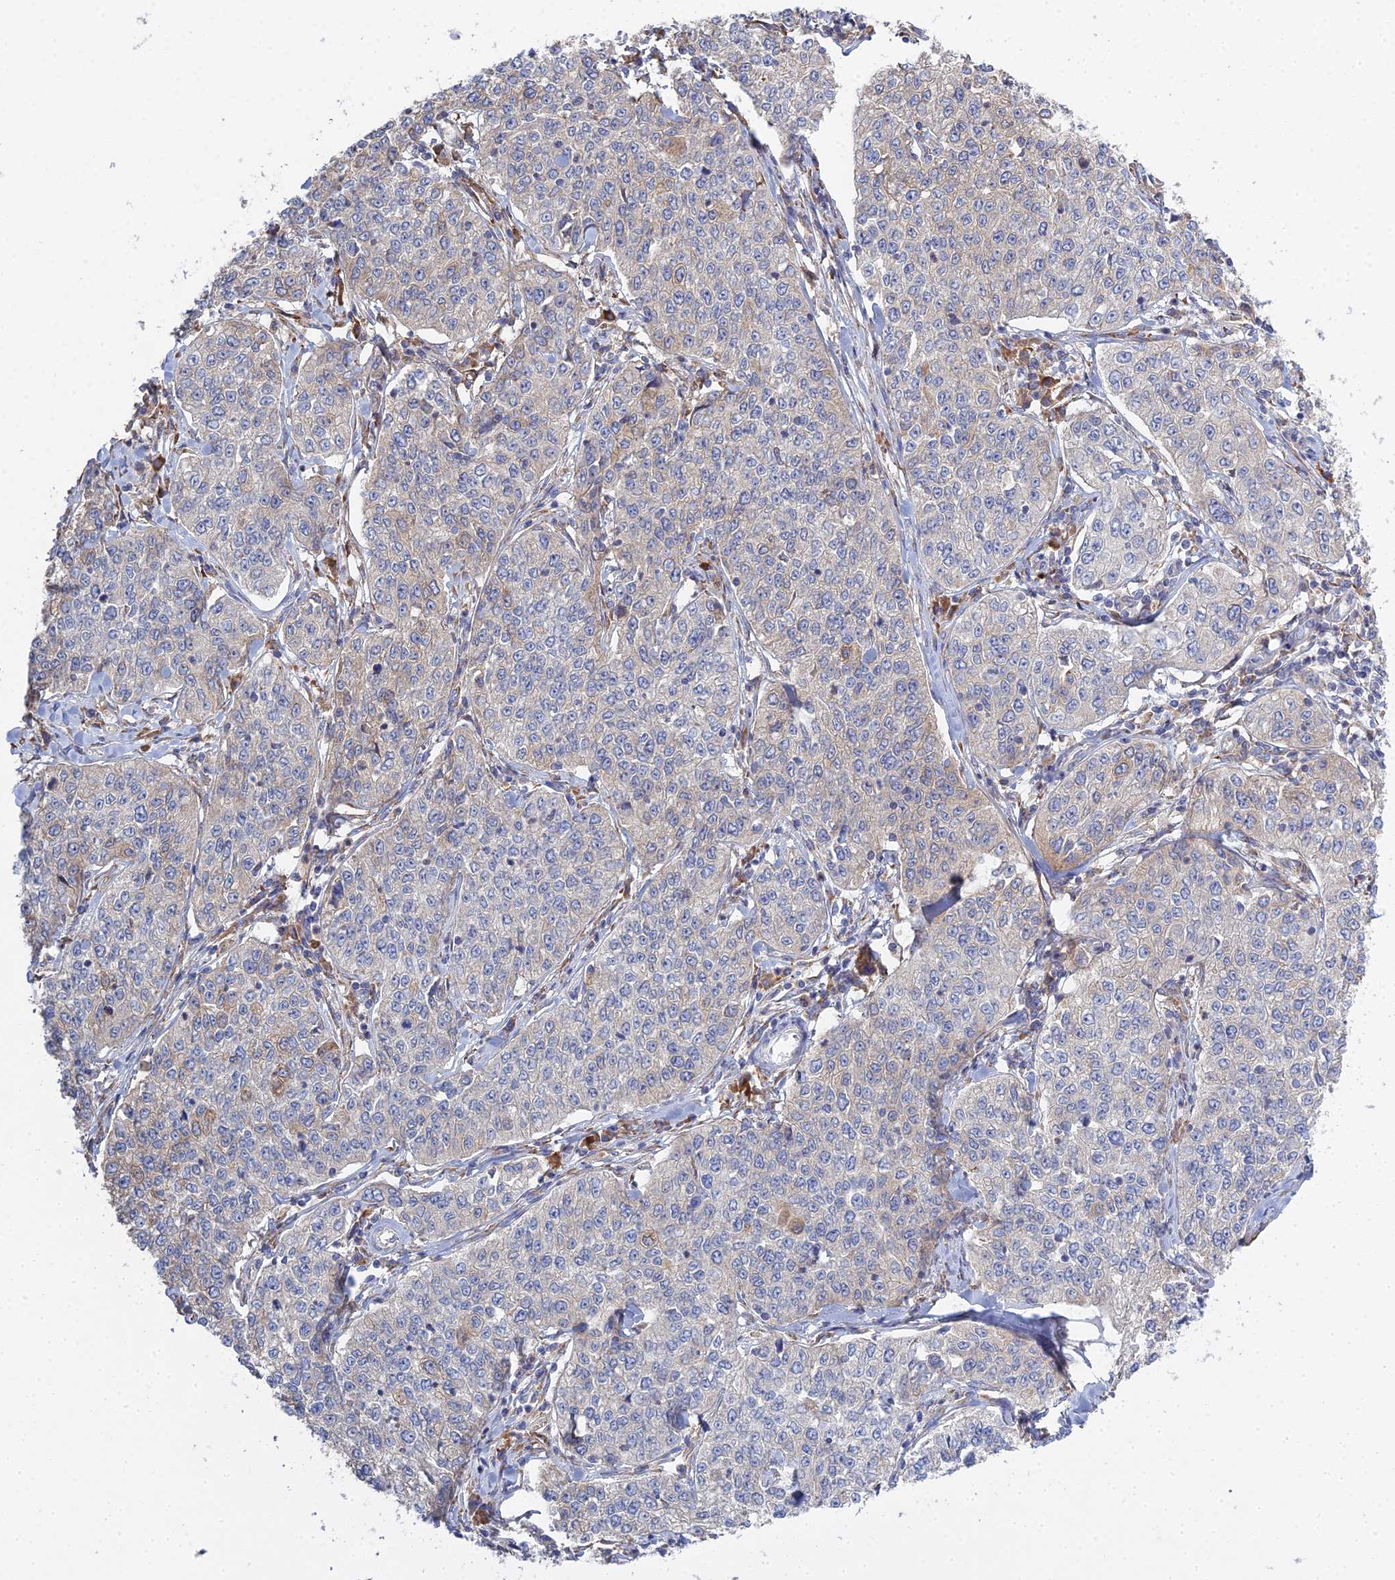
{"staining": {"intensity": "negative", "quantity": "none", "location": "none"}, "tissue": "cervical cancer", "cell_type": "Tumor cells", "image_type": "cancer", "snomed": [{"axis": "morphology", "description": "Squamous cell carcinoma, NOS"}, {"axis": "topography", "description": "Cervix"}], "caption": "Cervical cancer was stained to show a protein in brown. There is no significant positivity in tumor cells.", "gene": "TRAPPC6A", "patient": {"sex": "female", "age": 35}}